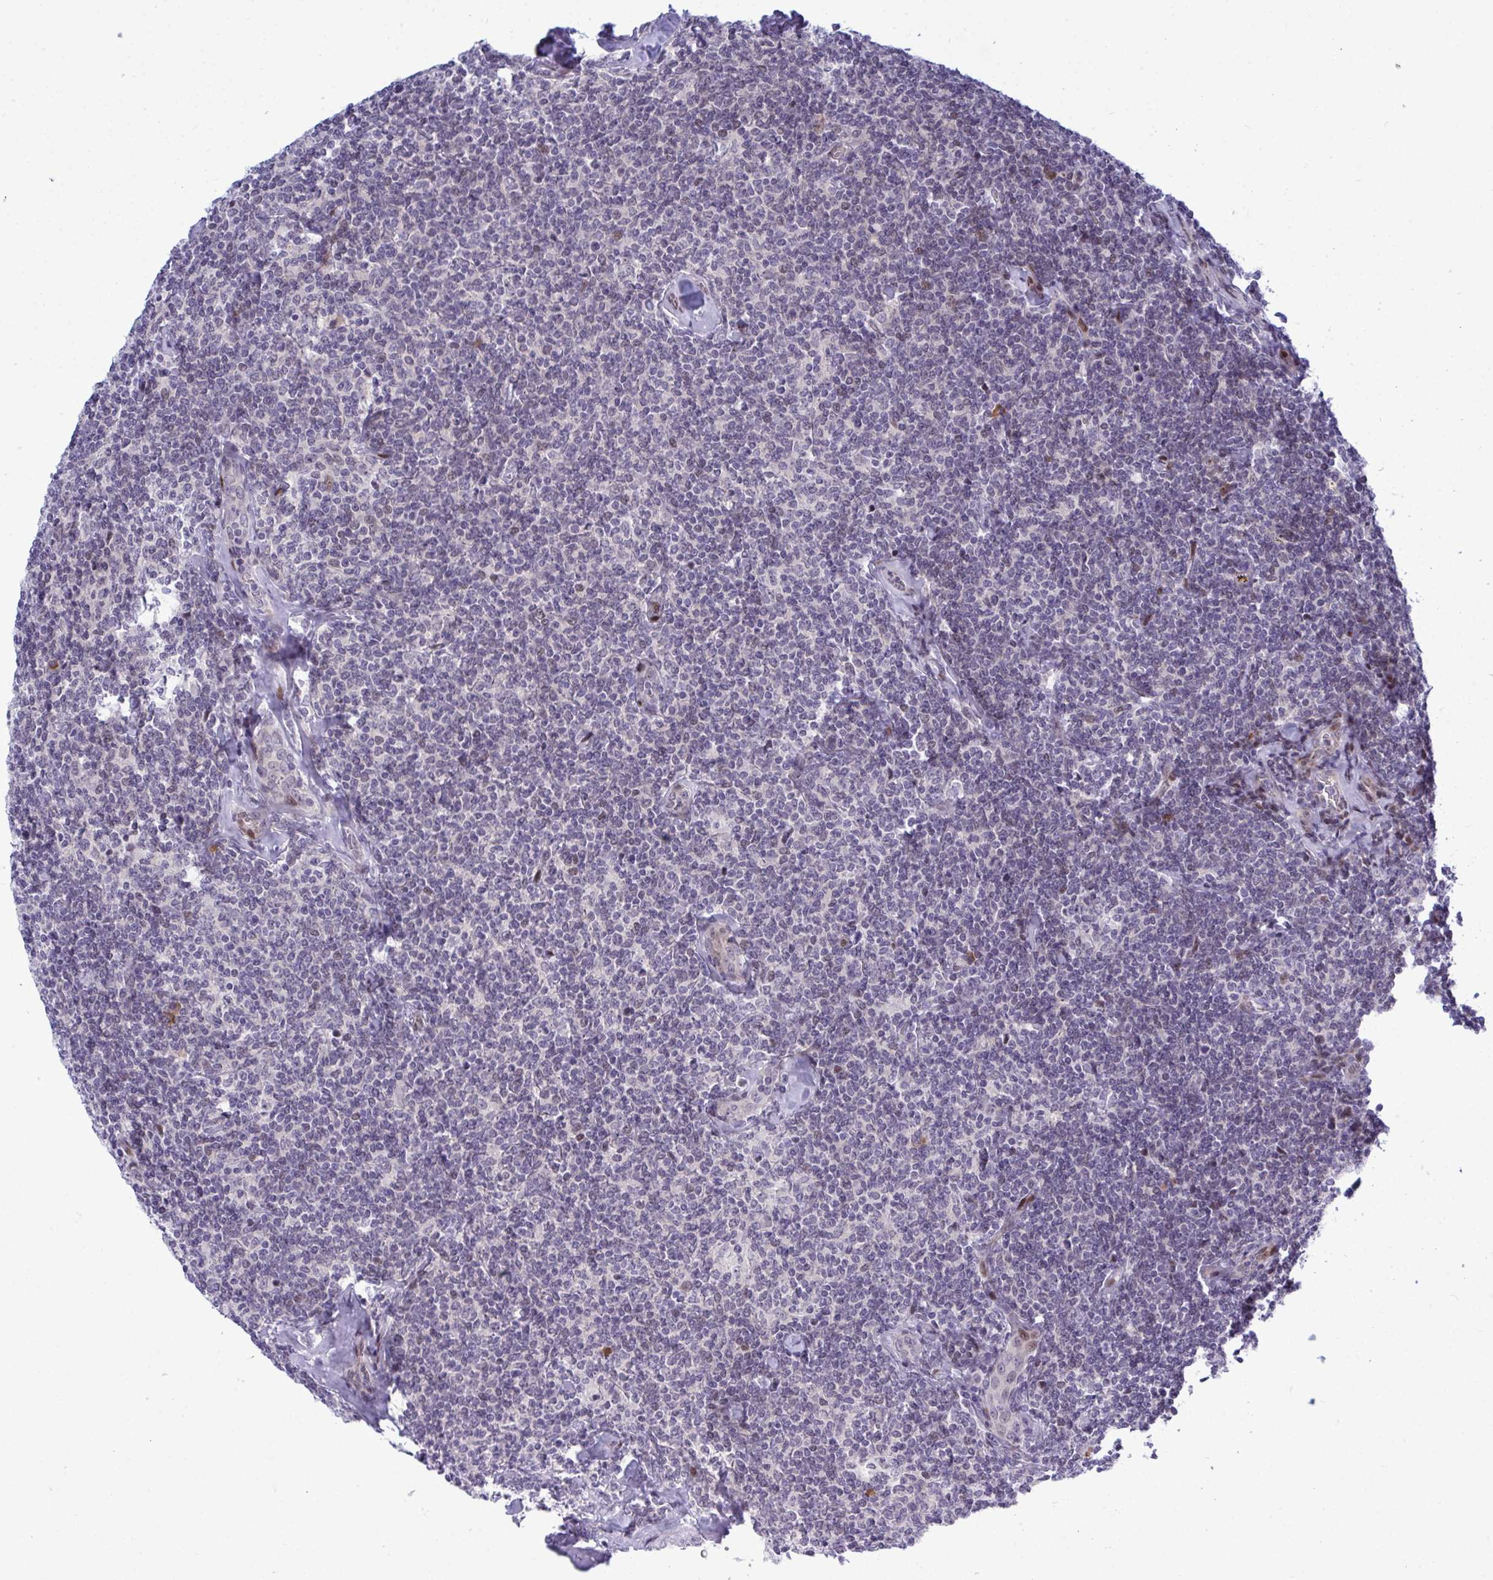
{"staining": {"intensity": "negative", "quantity": "none", "location": "none"}, "tissue": "lymphoma", "cell_type": "Tumor cells", "image_type": "cancer", "snomed": [{"axis": "morphology", "description": "Malignant lymphoma, non-Hodgkin's type, Low grade"}, {"axis": "topography", "description": "Lymph node"}], "caption": "This is a image of IHC staining of low-grade malignant lymphoma, non-Hodgkin's type, which shows no staining in tumor cells.", "gene": "TAB1", "patient": {"sex": "female", "age": 56}}